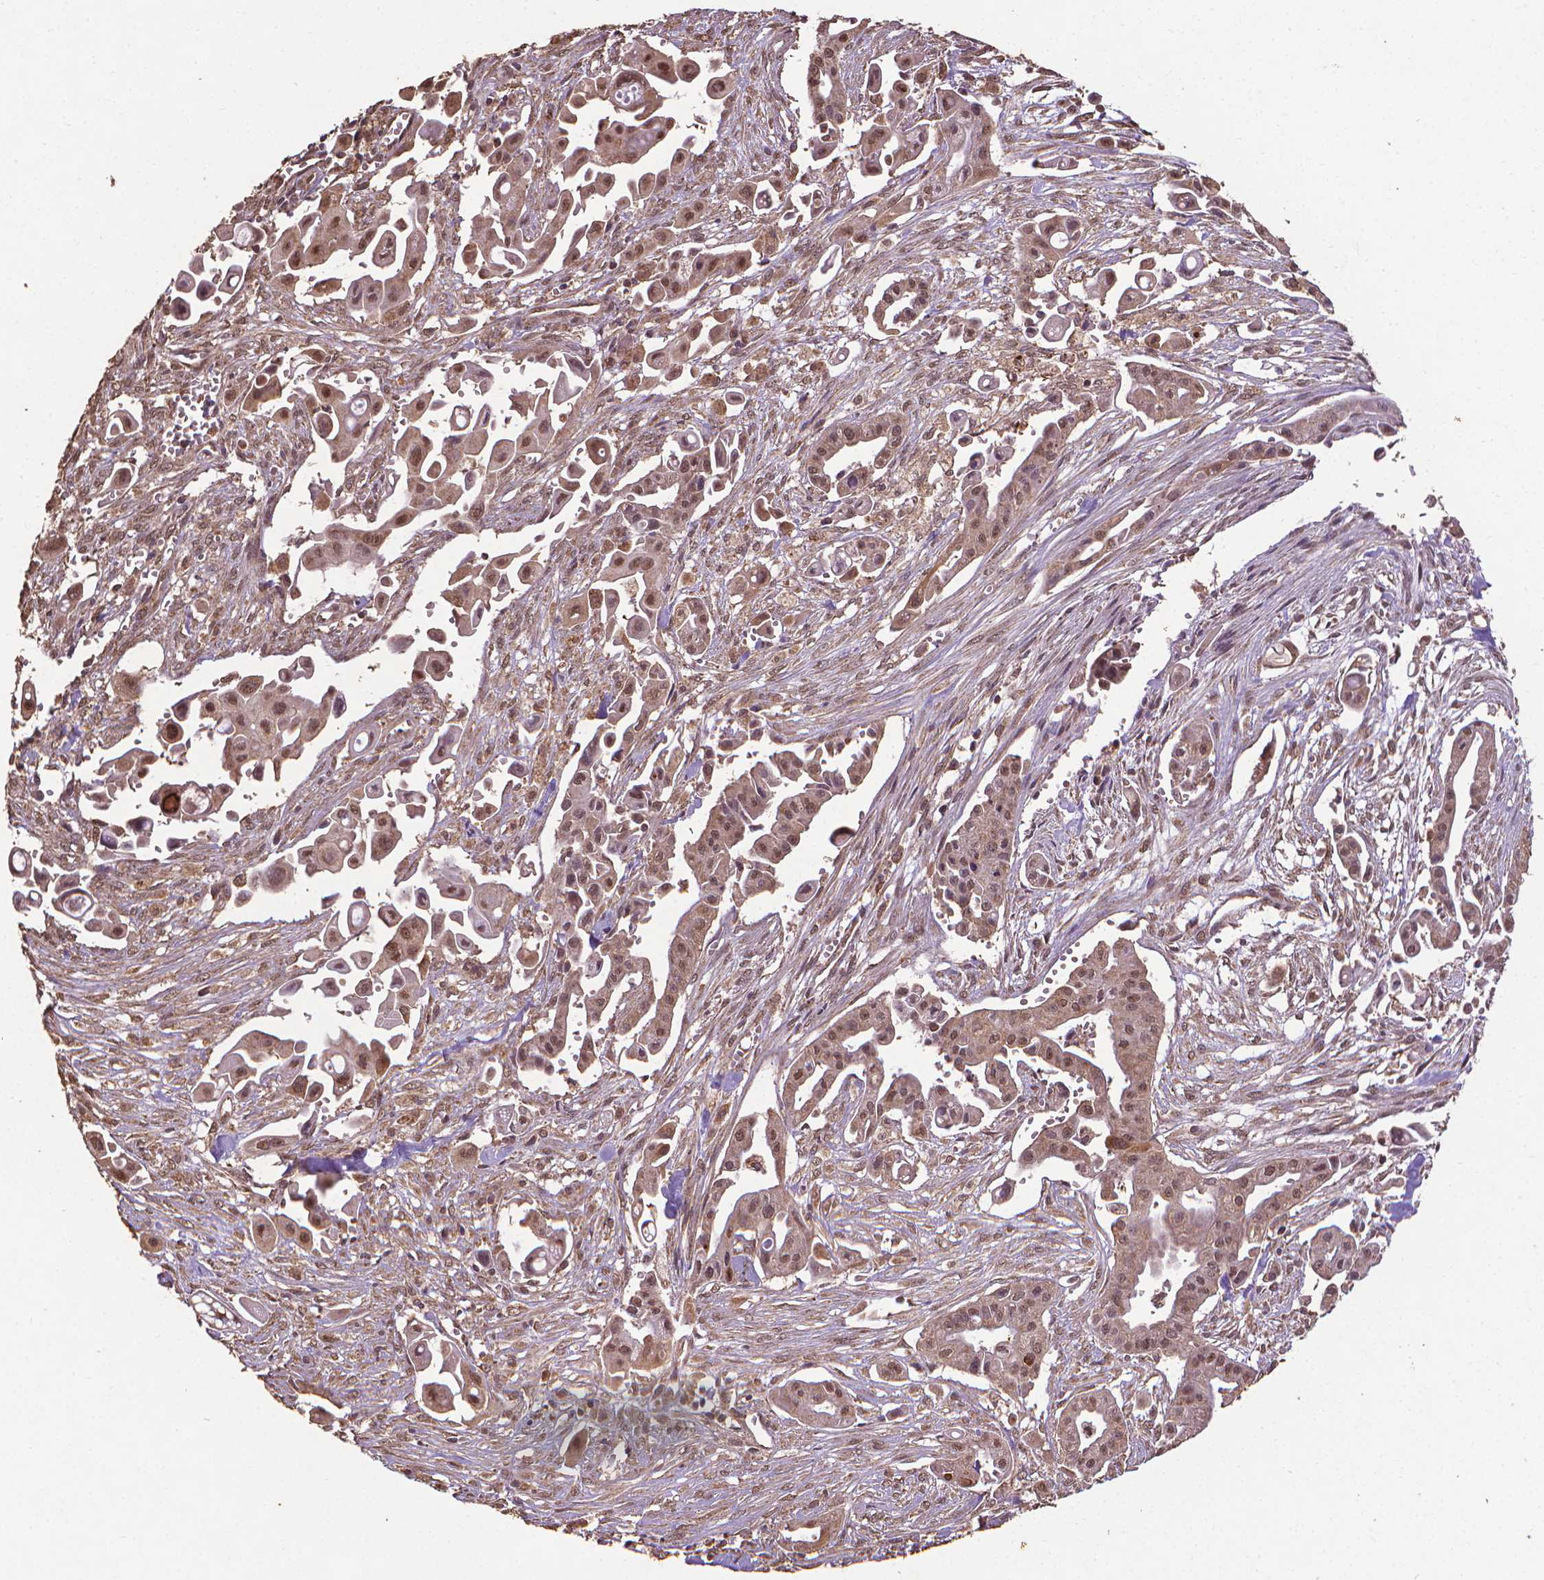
{"staining": {"intensity": "moderate", "quantity": ">75%", "location": "cytoplasmic/membranous,nuclear"}, "tissue": "pancreatic cancer", "cell_type": "Tumor cells", "image_type": "cancer", "snomed": [{"axis": "morphology", "description": "Adenocarcinoma, NOS"}, {"axis": "topography", "description": "Pancreas"}], "caption": "Protein staining reveals moderate cytoplasmic/membranous and nuclear positivity in about >75% of tumor cells in adenocarcinoma (pancreatic).", "gene": "DCAF1", "patient": {"sex": "male", "age": 50}}